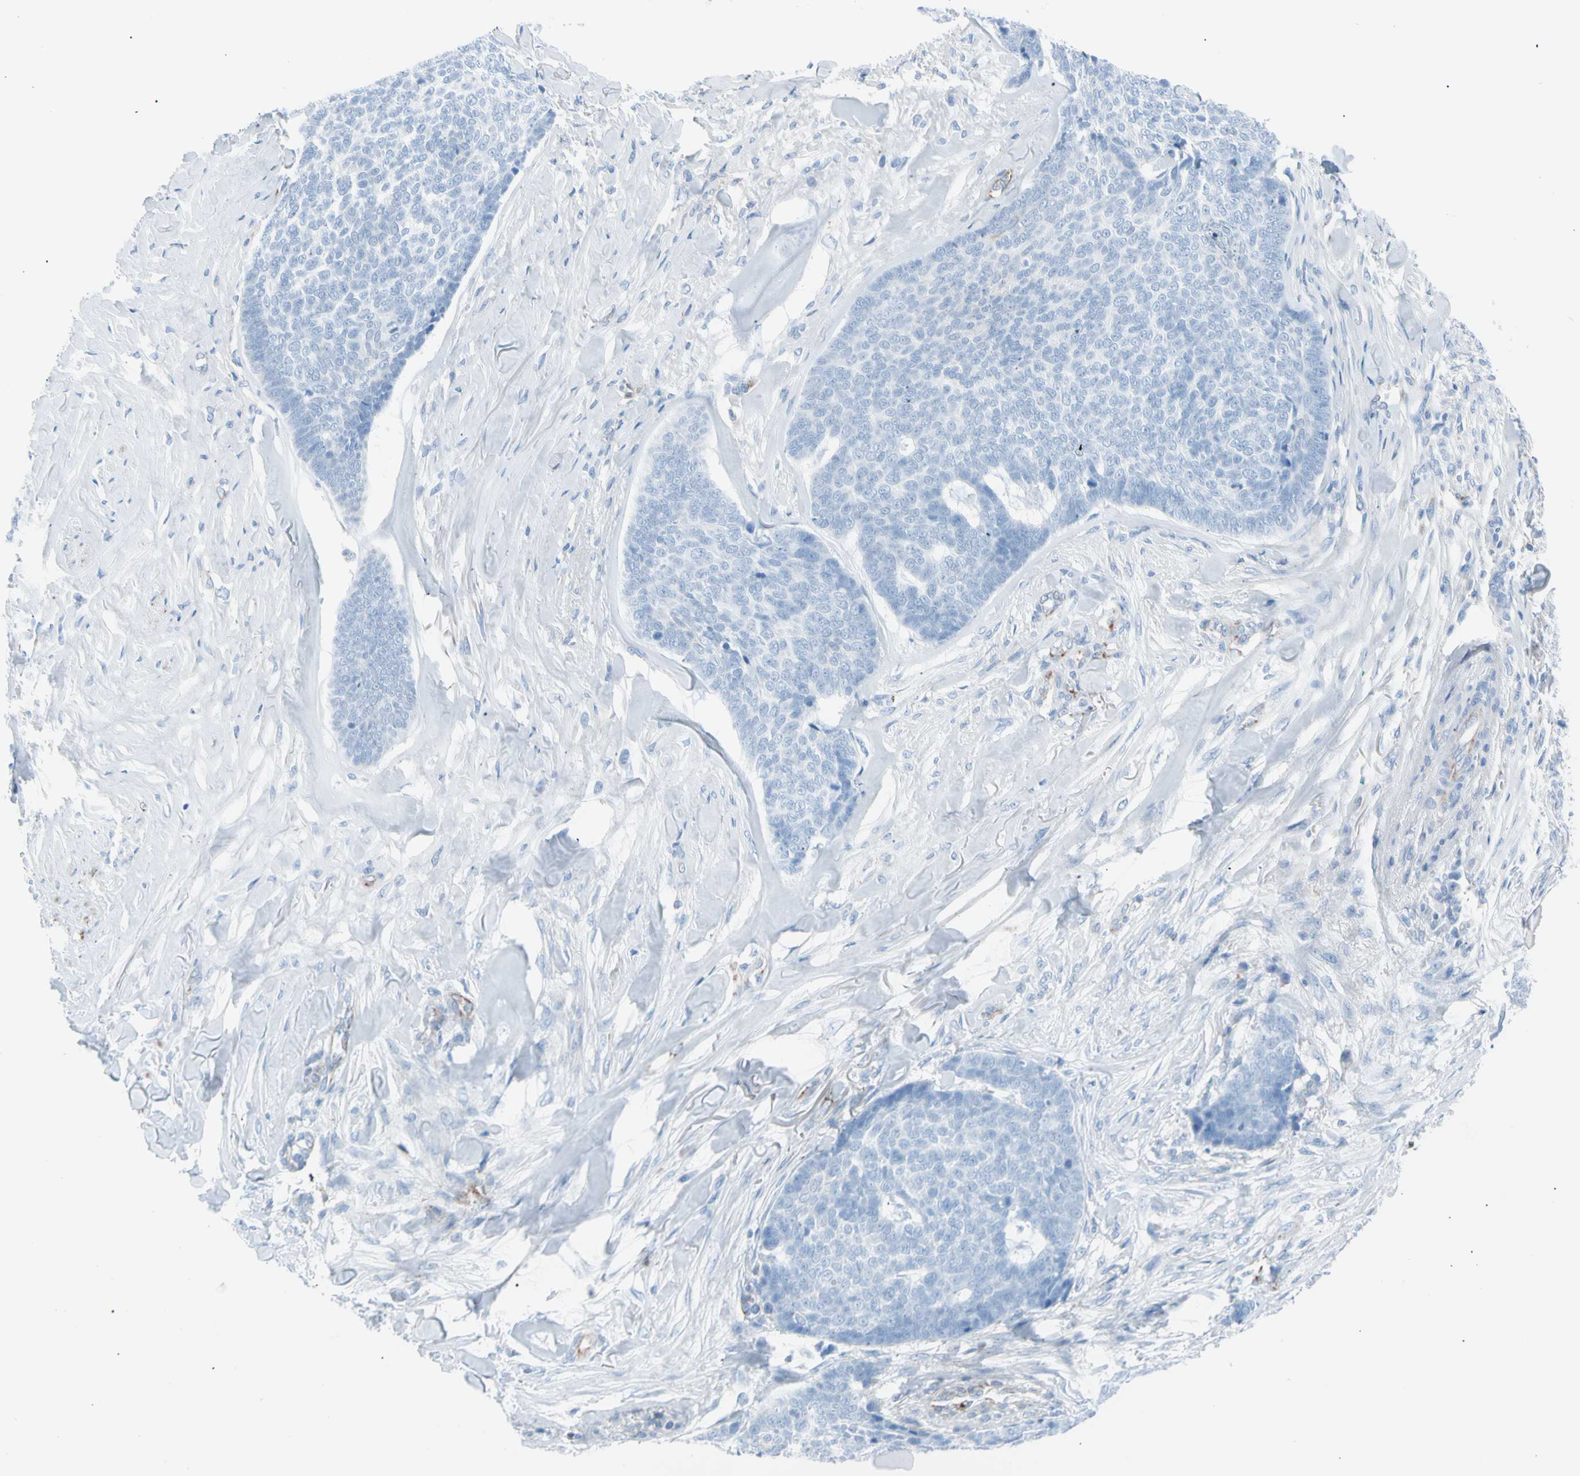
{"staining": {"intensity": "negative", "quantity": "none", "location": "none"}, "tissue": "skin cancer", "cell_type": "Tumor cells", "image_type": "cancer", "snomed": [{"axis": "morphology", "description": "Basal cell carcinoma"}, {"axis": "topography", "description": "Skin"}], "caption": "An immunohistochemistry (IHC) histopathology image of skin basal cell carcinoma is shown. There is no staining in tumor cells of skin basal cell carcinoma. The staining was performed using DAB (3,3'-diaminobenzidine) to visualize the protein expression in brown, while the nuclei were stained in blue with hematoxylin (Magnification: 20x).", "gene": "HK1", "patient": {"sex": "male", "age": 84}}